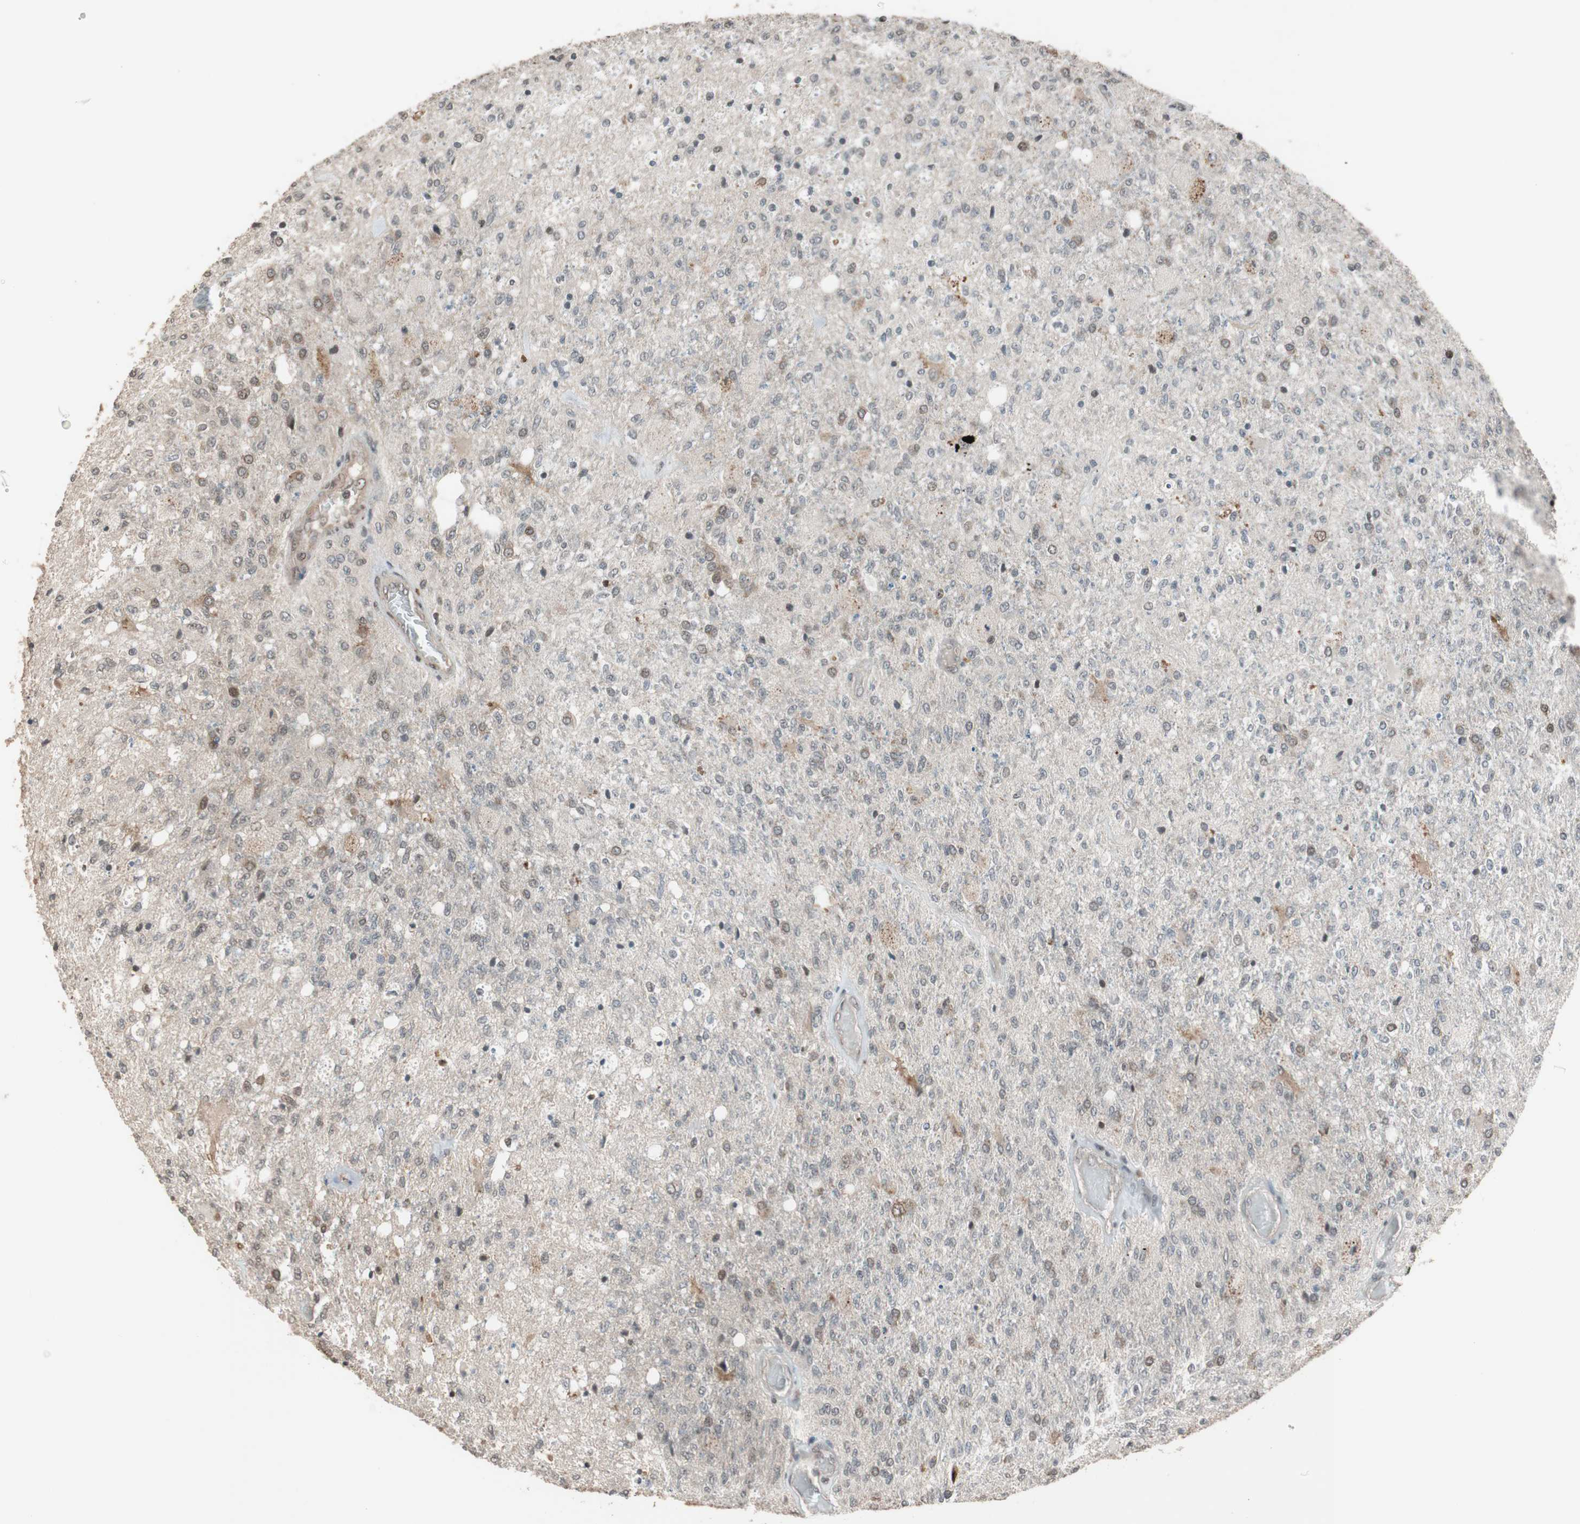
{"staining": {"intensity": "weak", "quantity": "<25%", "location": "cytoplasmic/membranous"}, "tissue": "glioma", "cell_type": "Tumor cells", "image_type": "cancer", "snomed": [{"axis": "morphology", "description": "Normal tissue, NOS"}, {"axis": "morphology", "description": "Glioma, malignant, High grade"}, {"axis": "topography", "description": "Cerebral cortex"}], "caption": "Tumor cells are negative for protein expression in human high-grade glioma (malignant).", "gene": "DRAP1", "patient": {"sex": "male", "age": 77}}